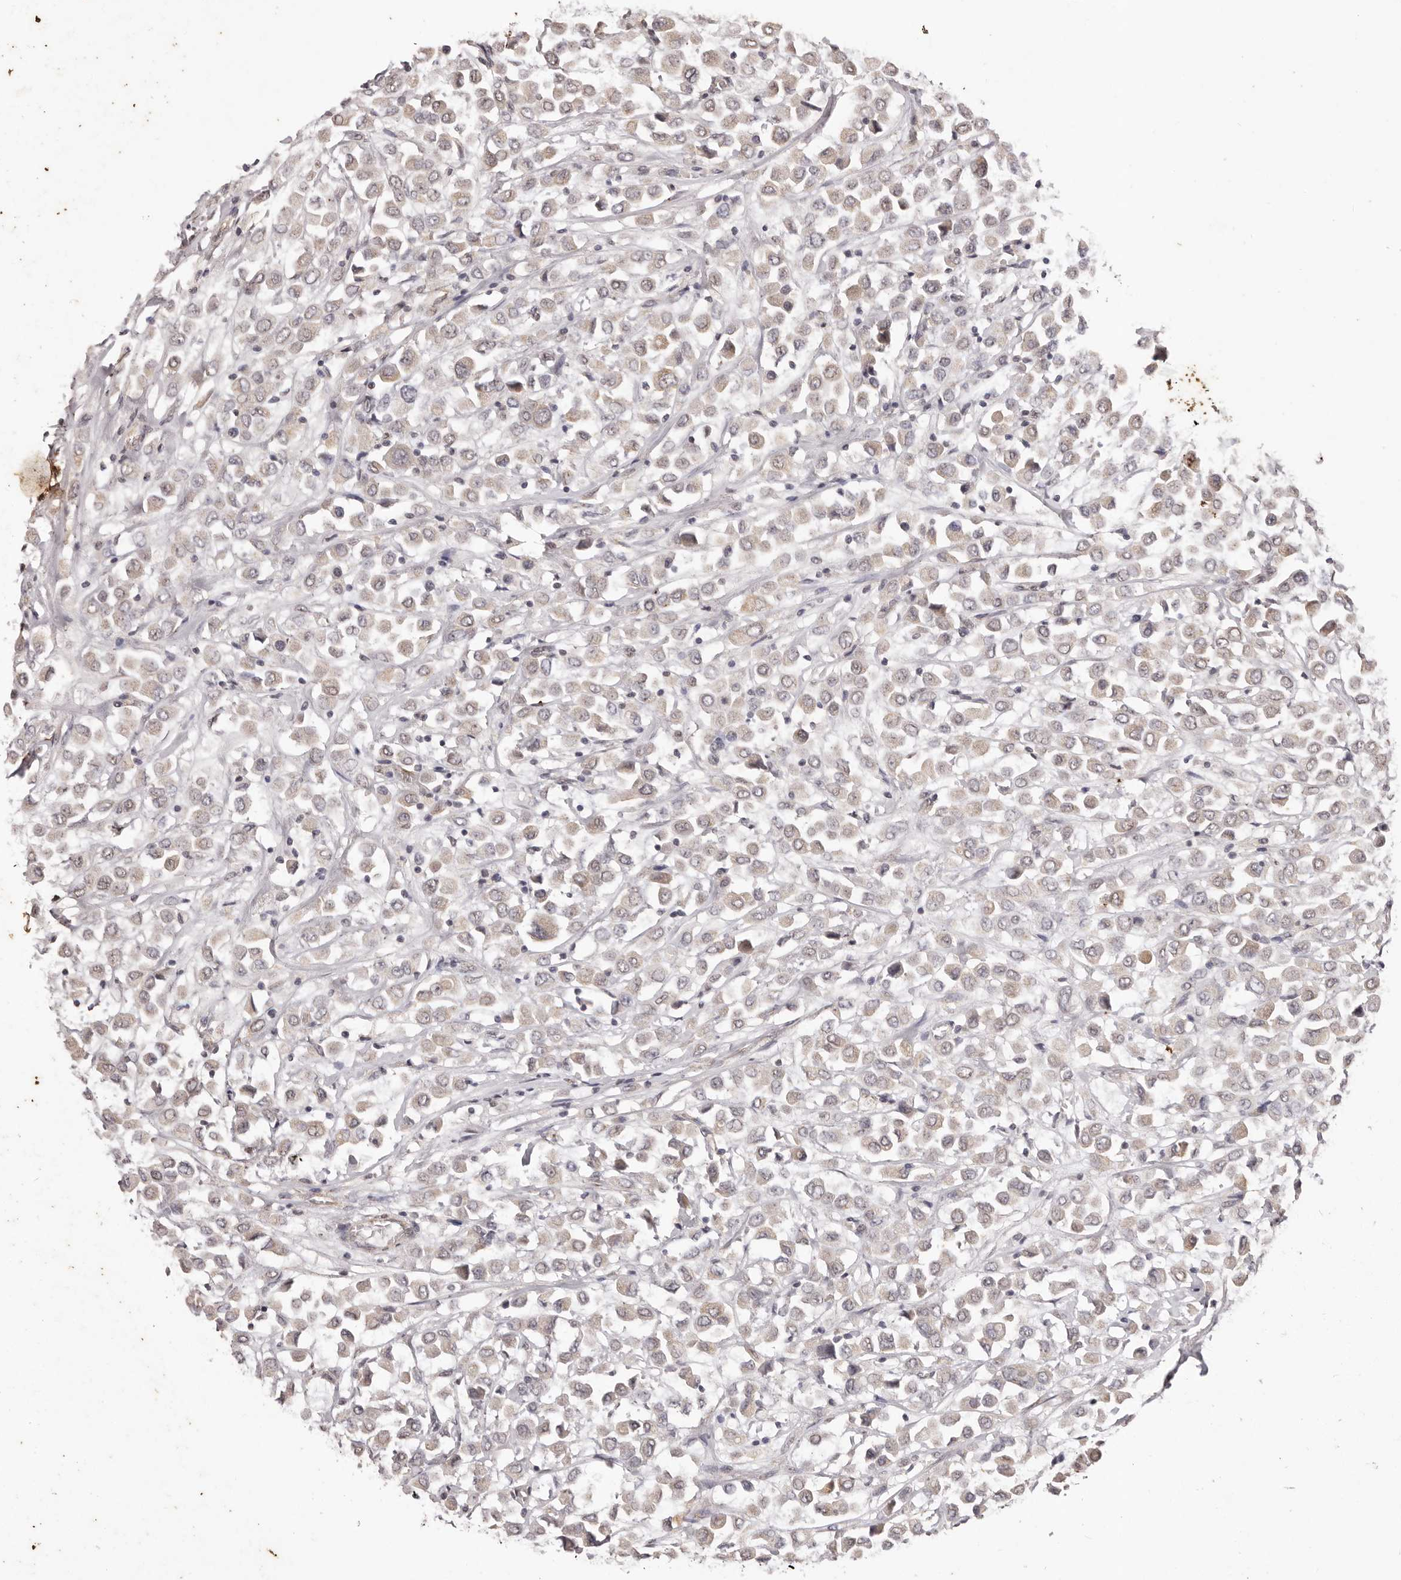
{"staining": {"intensity": "weak", "quantity": "25%-75%", "location": "cytoplasmic/membranous"}, "tissue": "breast cancer", "cell_type": "Tumor cells", "image_type": "cancer", "snomed": [{"axis": "morphology", "description": "Duct carcinoma"}, {"axis": "topography", "description": "Breast"}], "caption": "Immunohistochemistry image of breast cancer (intraductal carcinoma) stained for a protein (brown), which reveals low levels of weak cytoplasmic/membranous positivity in about 25%-75% of tumor cells.", "gene": "RPS6KA5", "patient": {"sex": "female", "age": 61}}